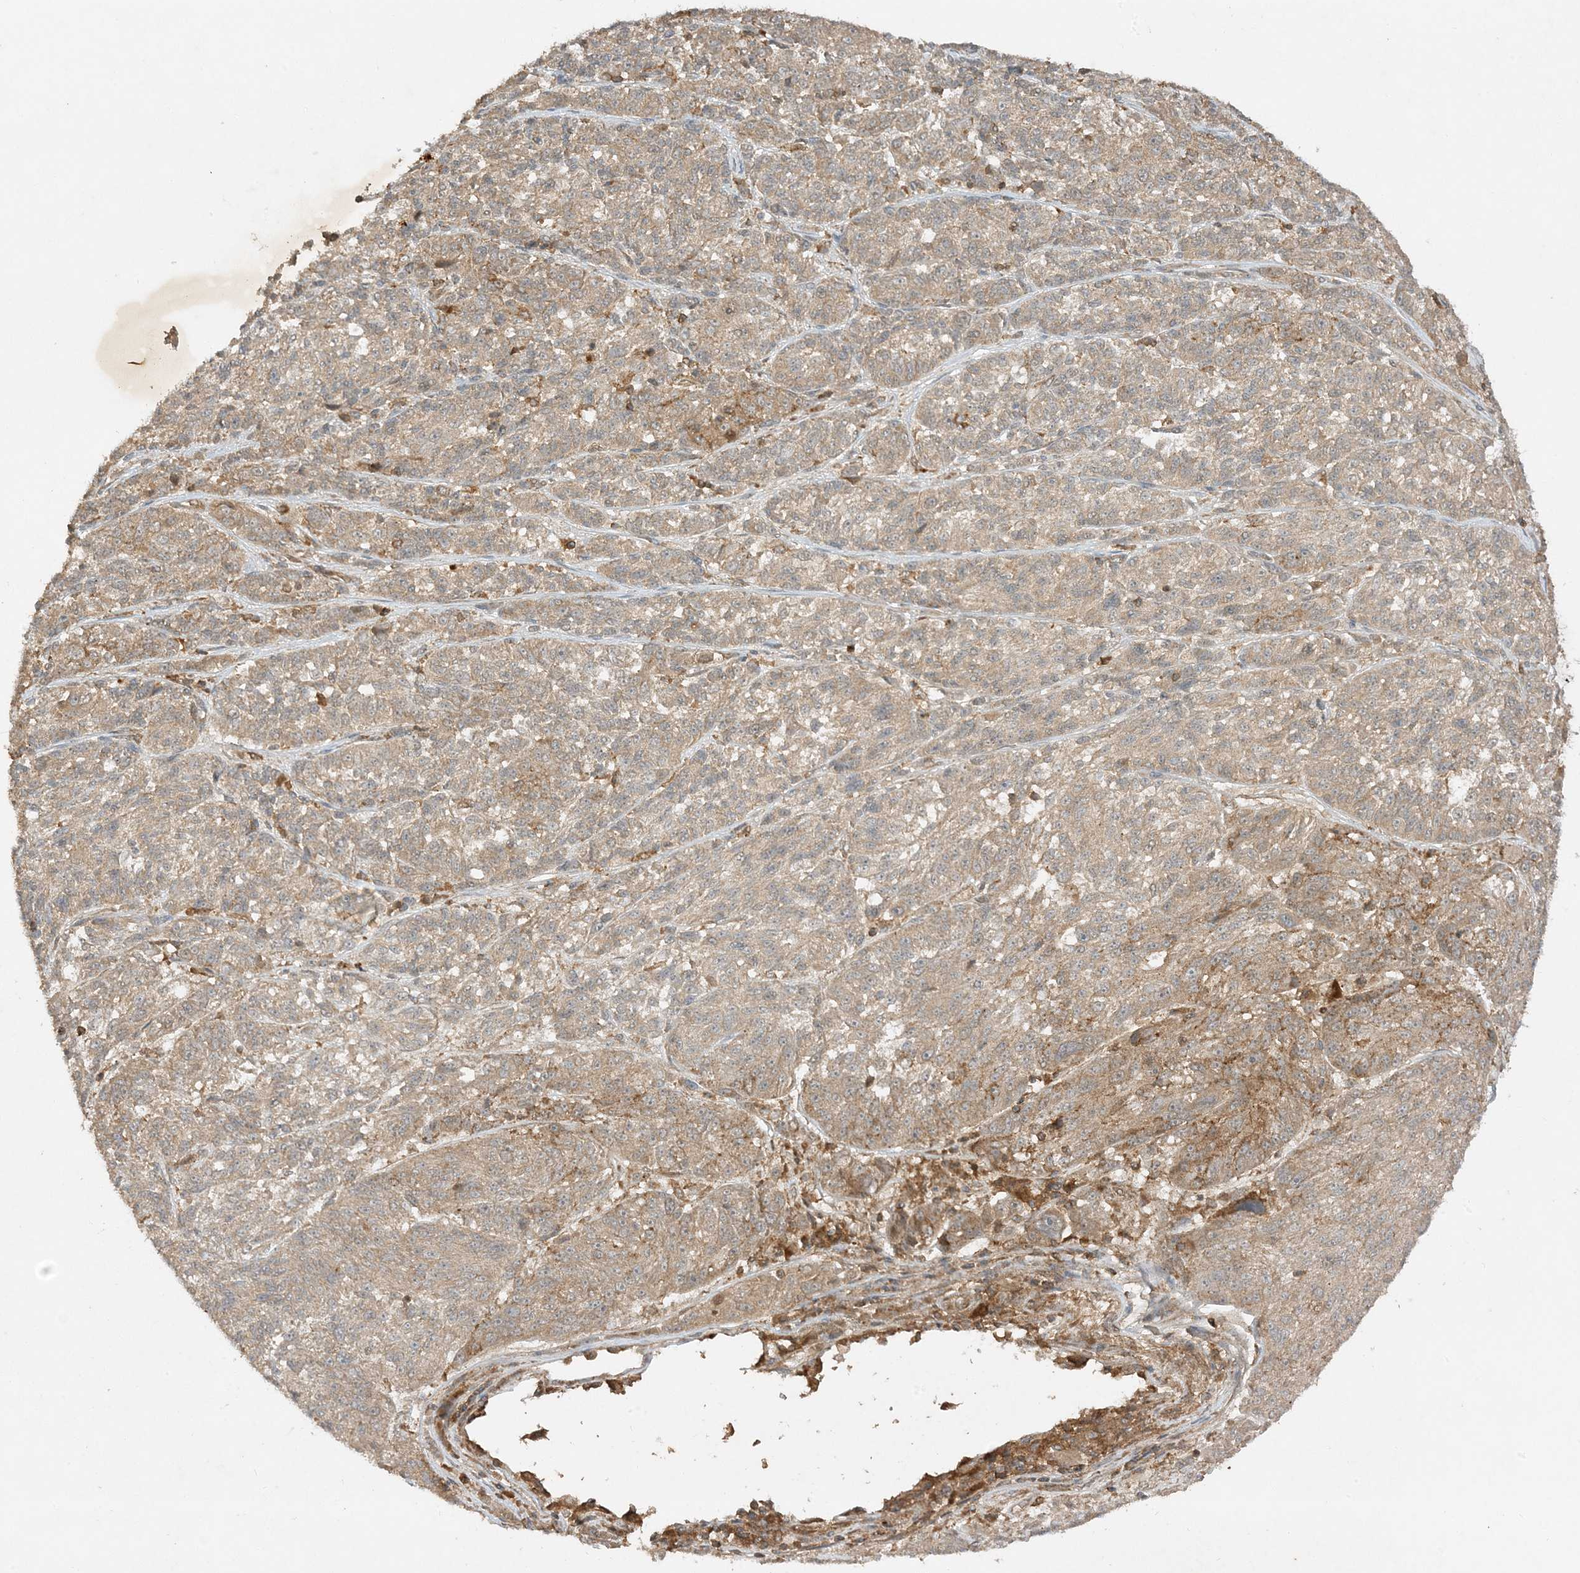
{"staining": {"intensity": "weak", "quantity": ">75%", "location": "cytoplasmic/membranous"}, "tissue": "melanoma", "cell_type": "Tumor cells", "image_type": "cancer", "snomed": [{"axis": "morphology", "description": "Malignant melanoma, NOS"}, {"axis": "topography", "description": "Skin"}], "caption": "Malignant melanoma stained with a protein marker demonstrates weak staining in tumor cells.", "gene": "XRN1", "patient": {"sex": "male", "age": 53}}